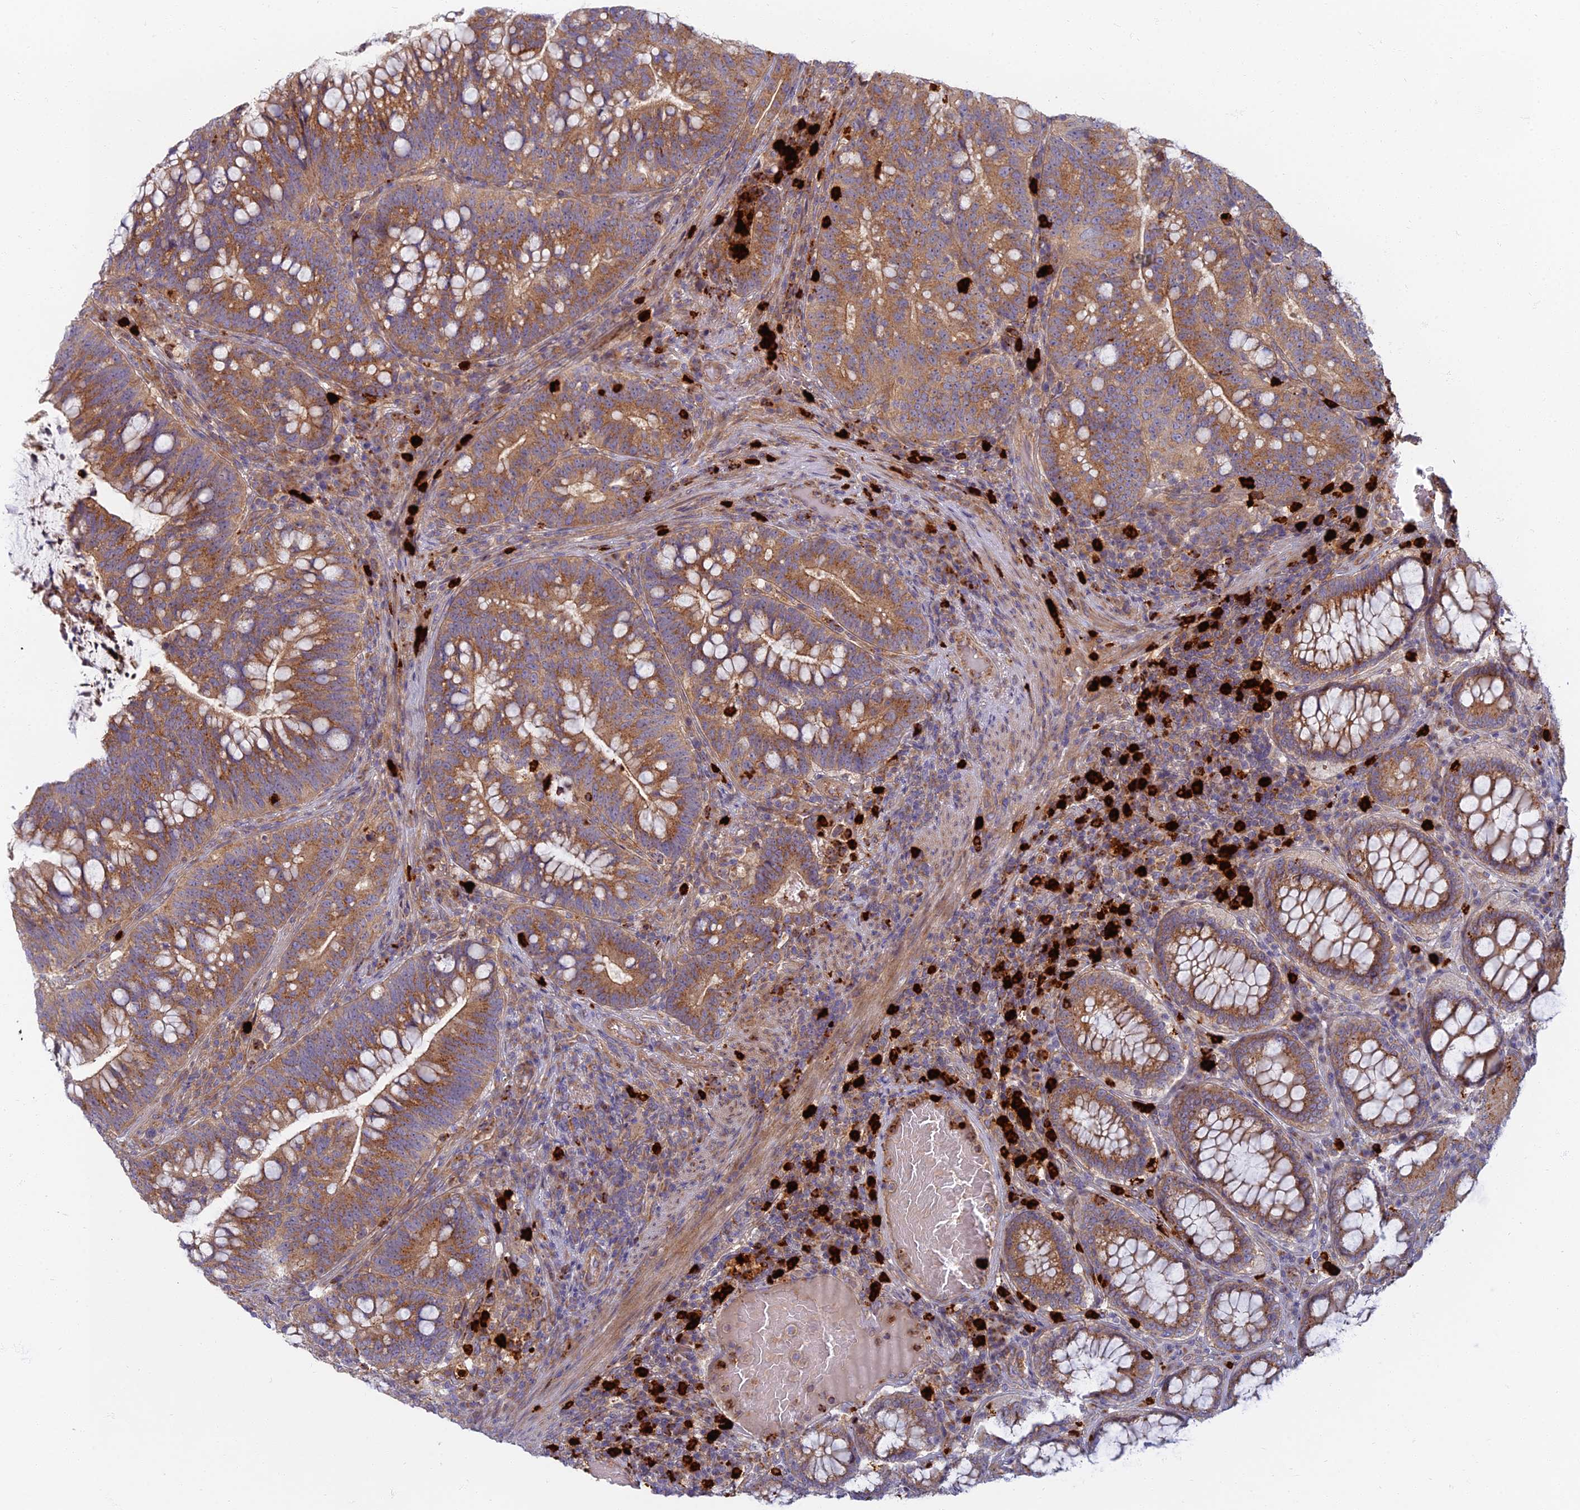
{"staining": {"intensity": "moderate", "quantity": ">75%", "location": "cytoplasmic/membranous"}, "tissue": "colorectal cancer", "cell_type": "Tumor cells", "image_type": "cancer", "snomed": [{"axis": "morphology", "description": "Adenocarcinoma, NOS"}, {"axis": "topography", "description": "Colon"}], "caption": "Colorectal cancer was stained to show a protein in brown. There is medium levels of moderate cytoplasmic/membranous expression in about >75% of tumor cells.", "gene": "PROX2", "patient": {"sex": "female", "age": 66}}